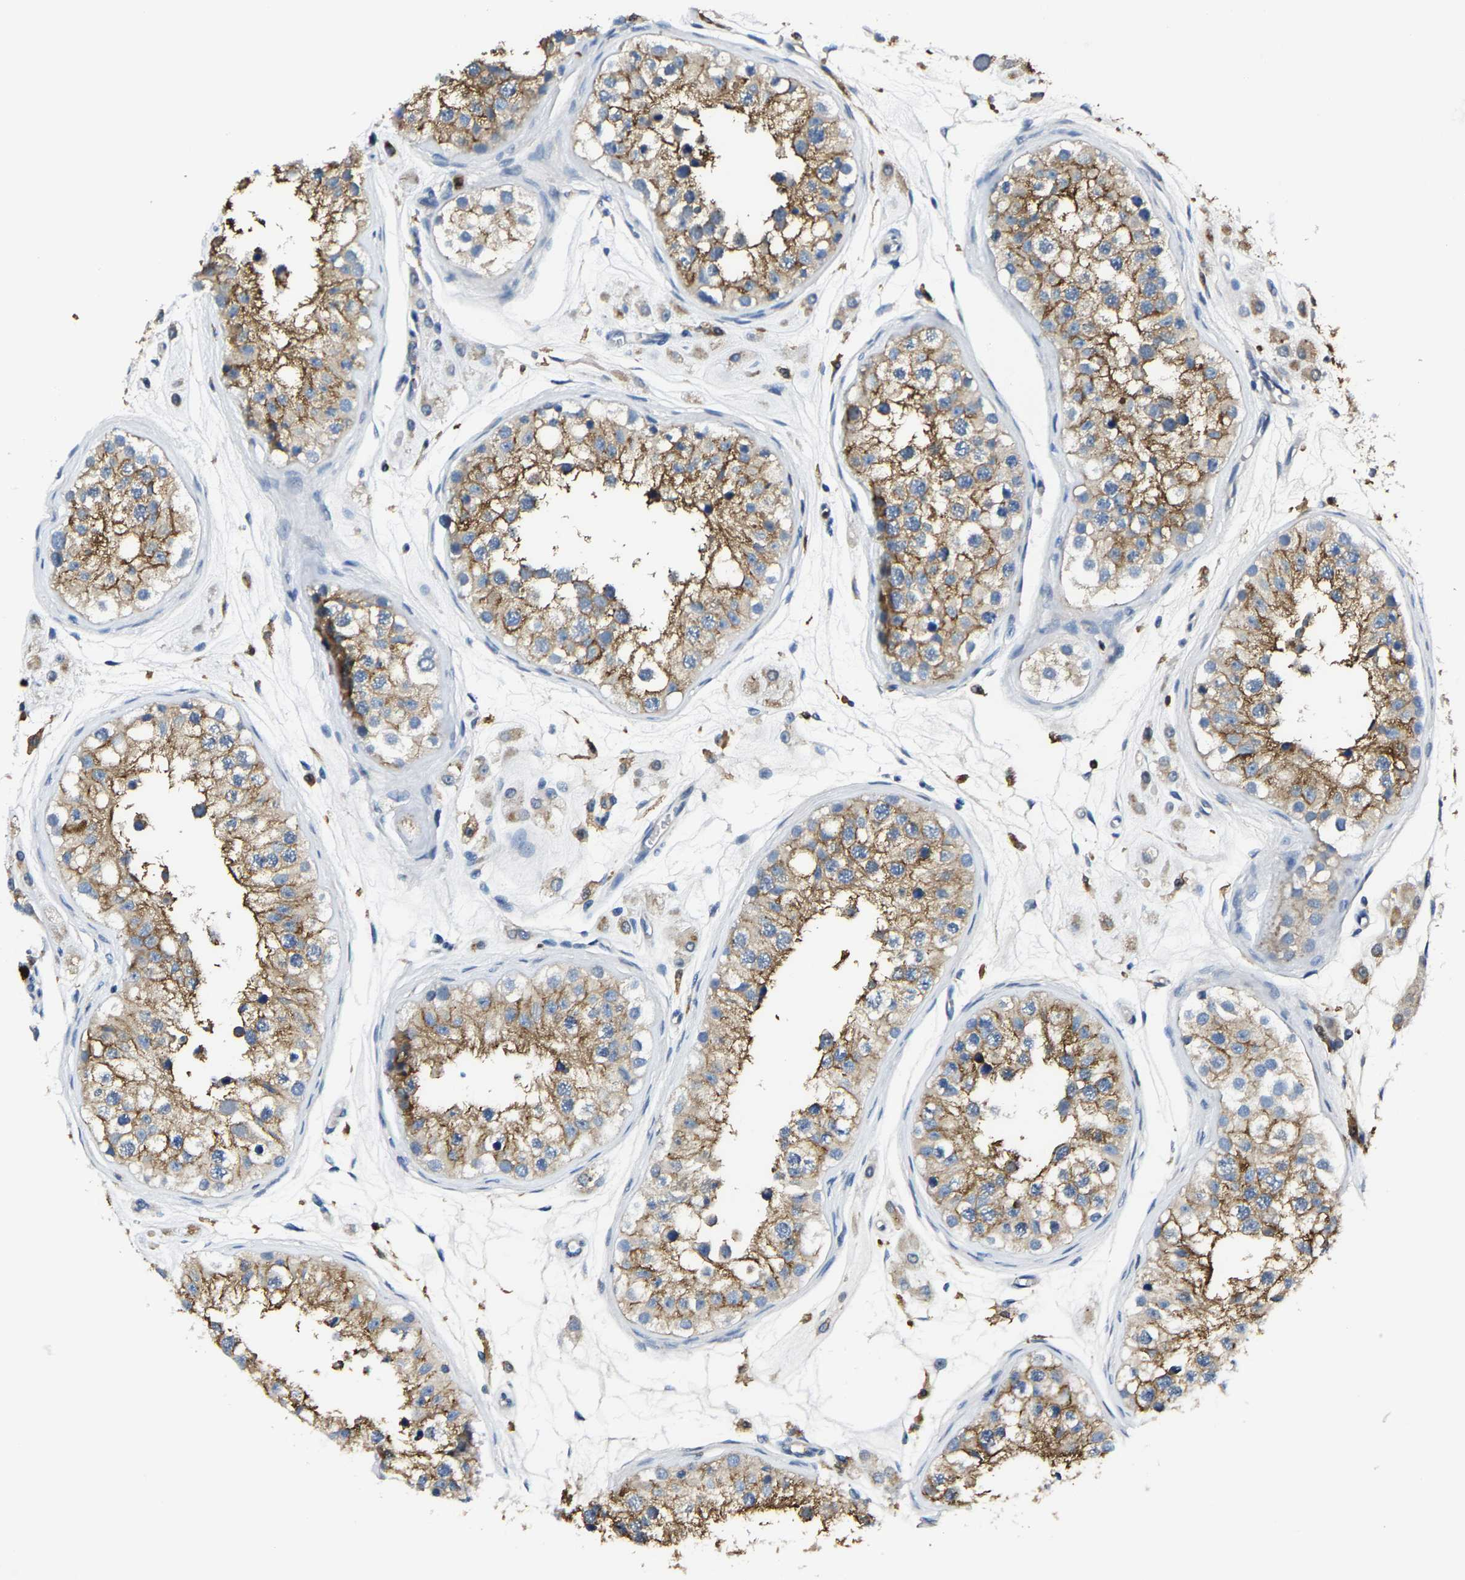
{"staining": {"intensity": "moderate", "quantity": ">75%", "location": "cytoplasmic/membranous"}, "tissue": "testis", "cell_type": "Cells in seminiferous ducts", "image_type": "normal", "snomed": [{"axis": "morphology", "description": "Normal tissue, NOS"}, {"axis": "morphology", "description": "Adenocarcinoma, metastatic, NOS"}, {"axis": "topography", "description": "Testis"}], "caption": "This photomicrograph shows IHC staining of normal human testis, with medium moderate cytoplasmic/membranous expression in about >75% of cells in seminiferous ducts.", "gene": "TRAF6", "patient": {"sex": "male", "age": 26}}